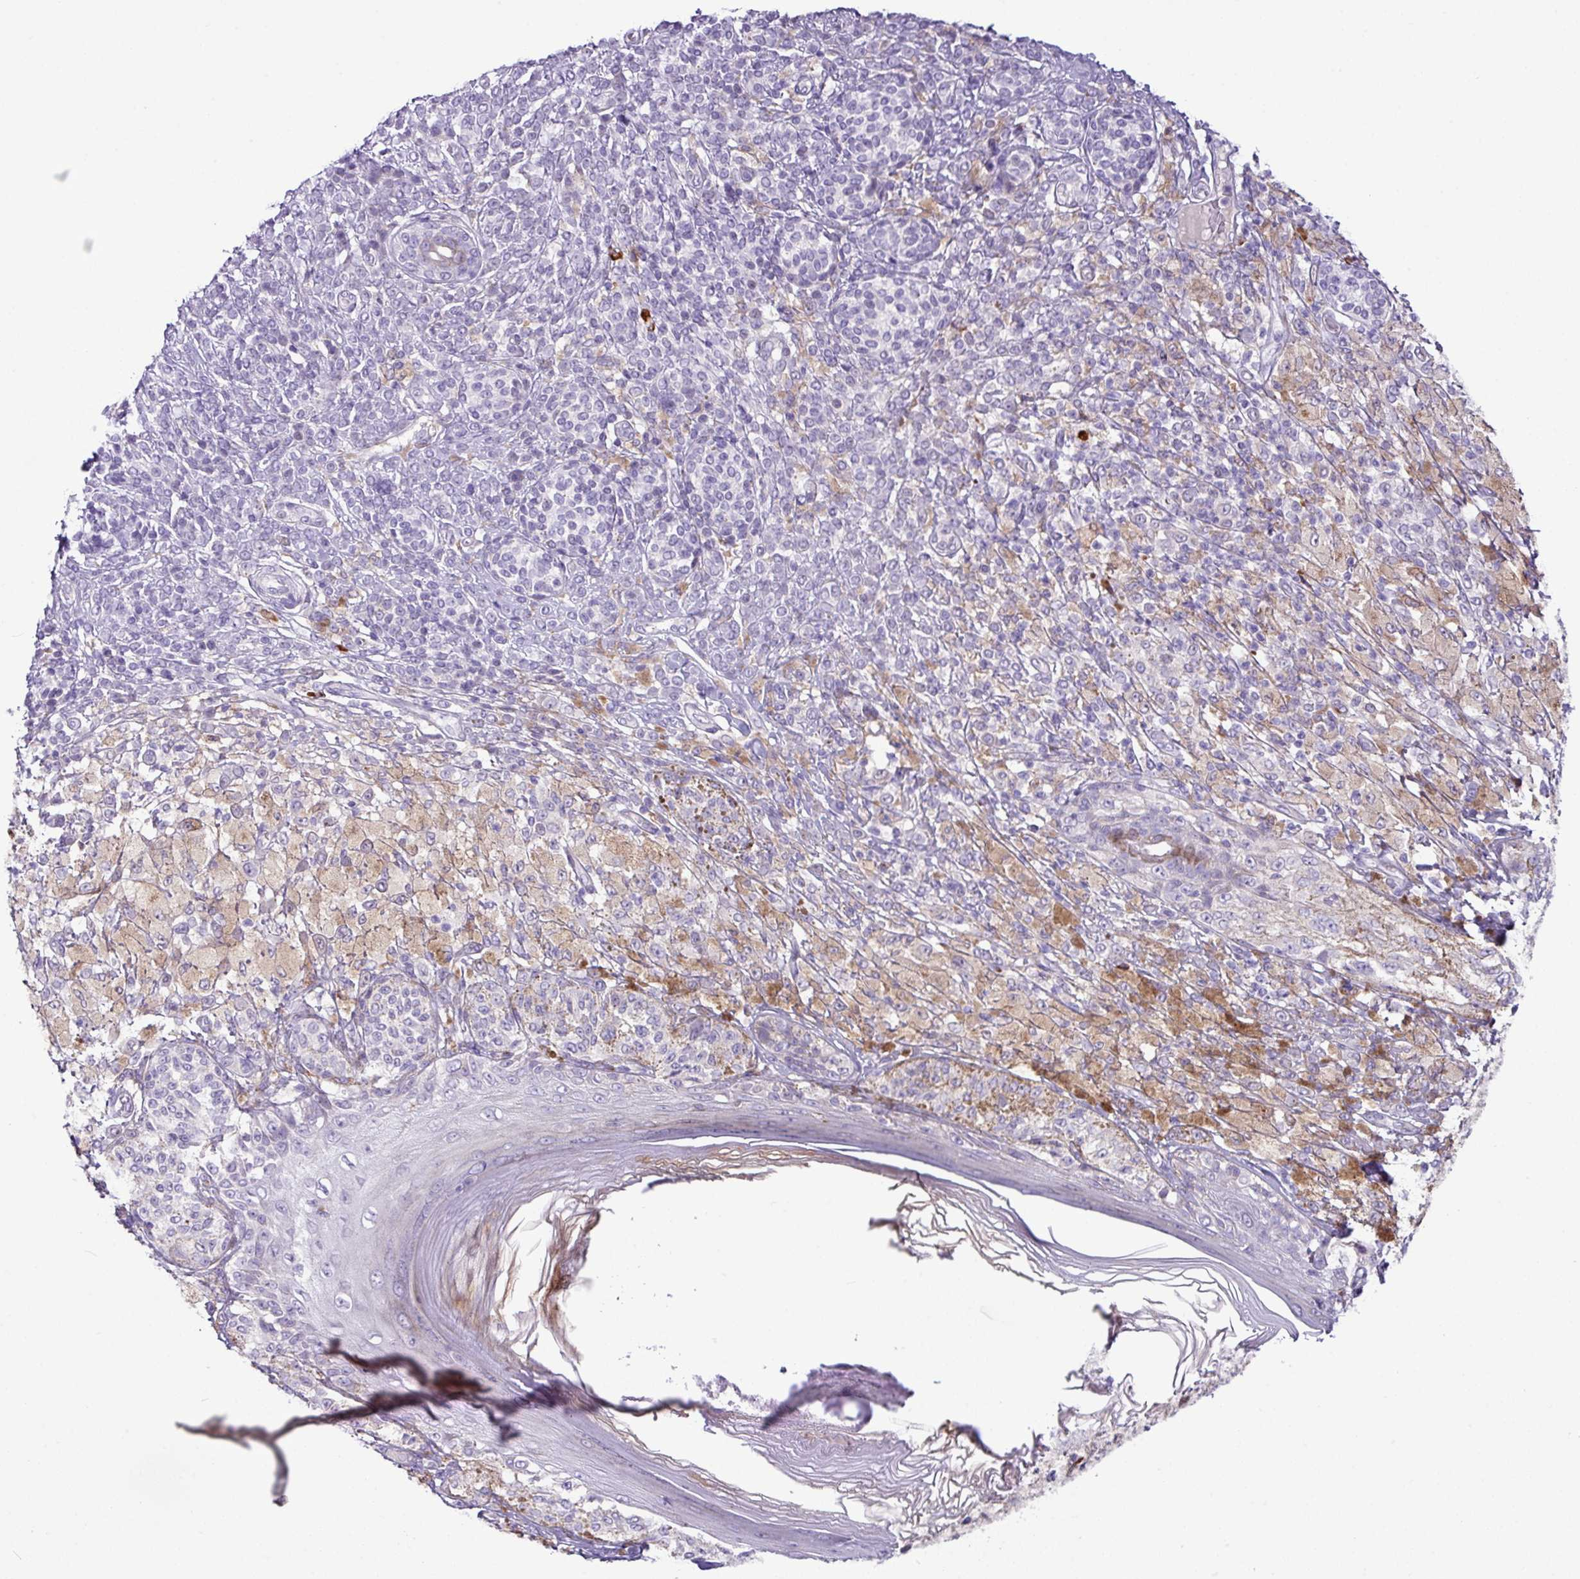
{"staining": {"intensity": "moderate", "quantity": "<25%", "location": "cytoplasmic/membranous"}, "tissue": "melanoma", "cell_type": "Tumor cells", "image_type": "cancer", "snomed": [{"axis": "morphology", "description": "Malignant melanoma, NOS"}, {"axis": "topography", "description": "Skin"}], "caption": "Tumor cells demonstrate low levels of moderate cytoplasmic/membranous staining in about <25% of cells in human malignant melanoma.", "gene": "RGS21", "patient": {"sex": "male", "age": 42}}